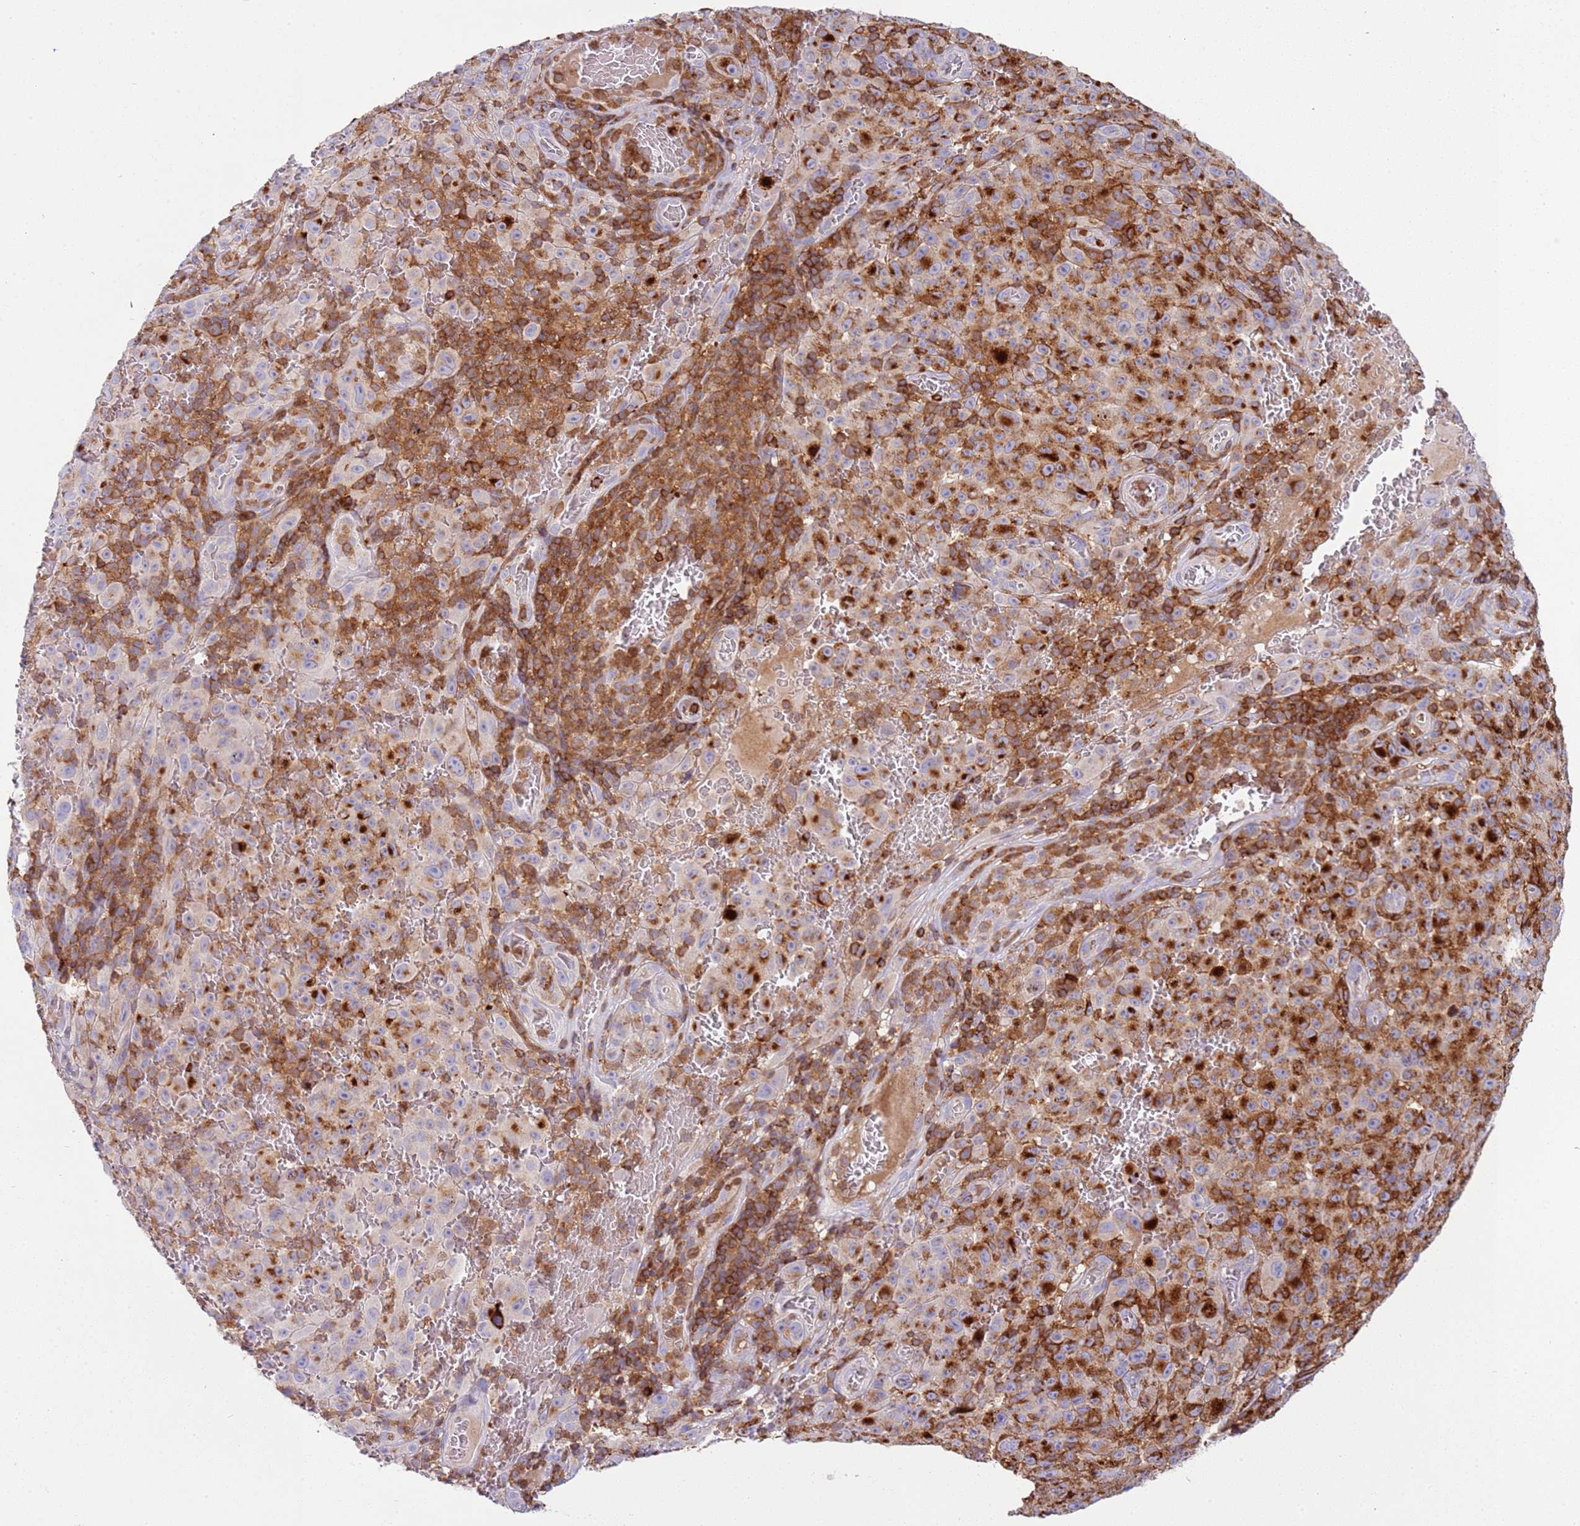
{"staining": {"intensity": "strong", "quantity": ">75%", "location": "cytoplasmic/membranous"}, "tissue": "melanoma", "cell_type": "Tumor cells", "image_type": "cancer", "snomed": [{"axis": "morphology", "description": "Malignant melanoma, NOS"}, {"axis": "topography", "description": "Skin"}], "caption": "This histopathology image exhibits melanoma stained with immunohistochemistry to label a protein in brown. The cytoplasmic/membranous of tumor cells show strong positivity for the protein. Nuclei are counter-stained blue.", "gene": "TTPAL", "patient": {"sex": "female", "age": 82}}